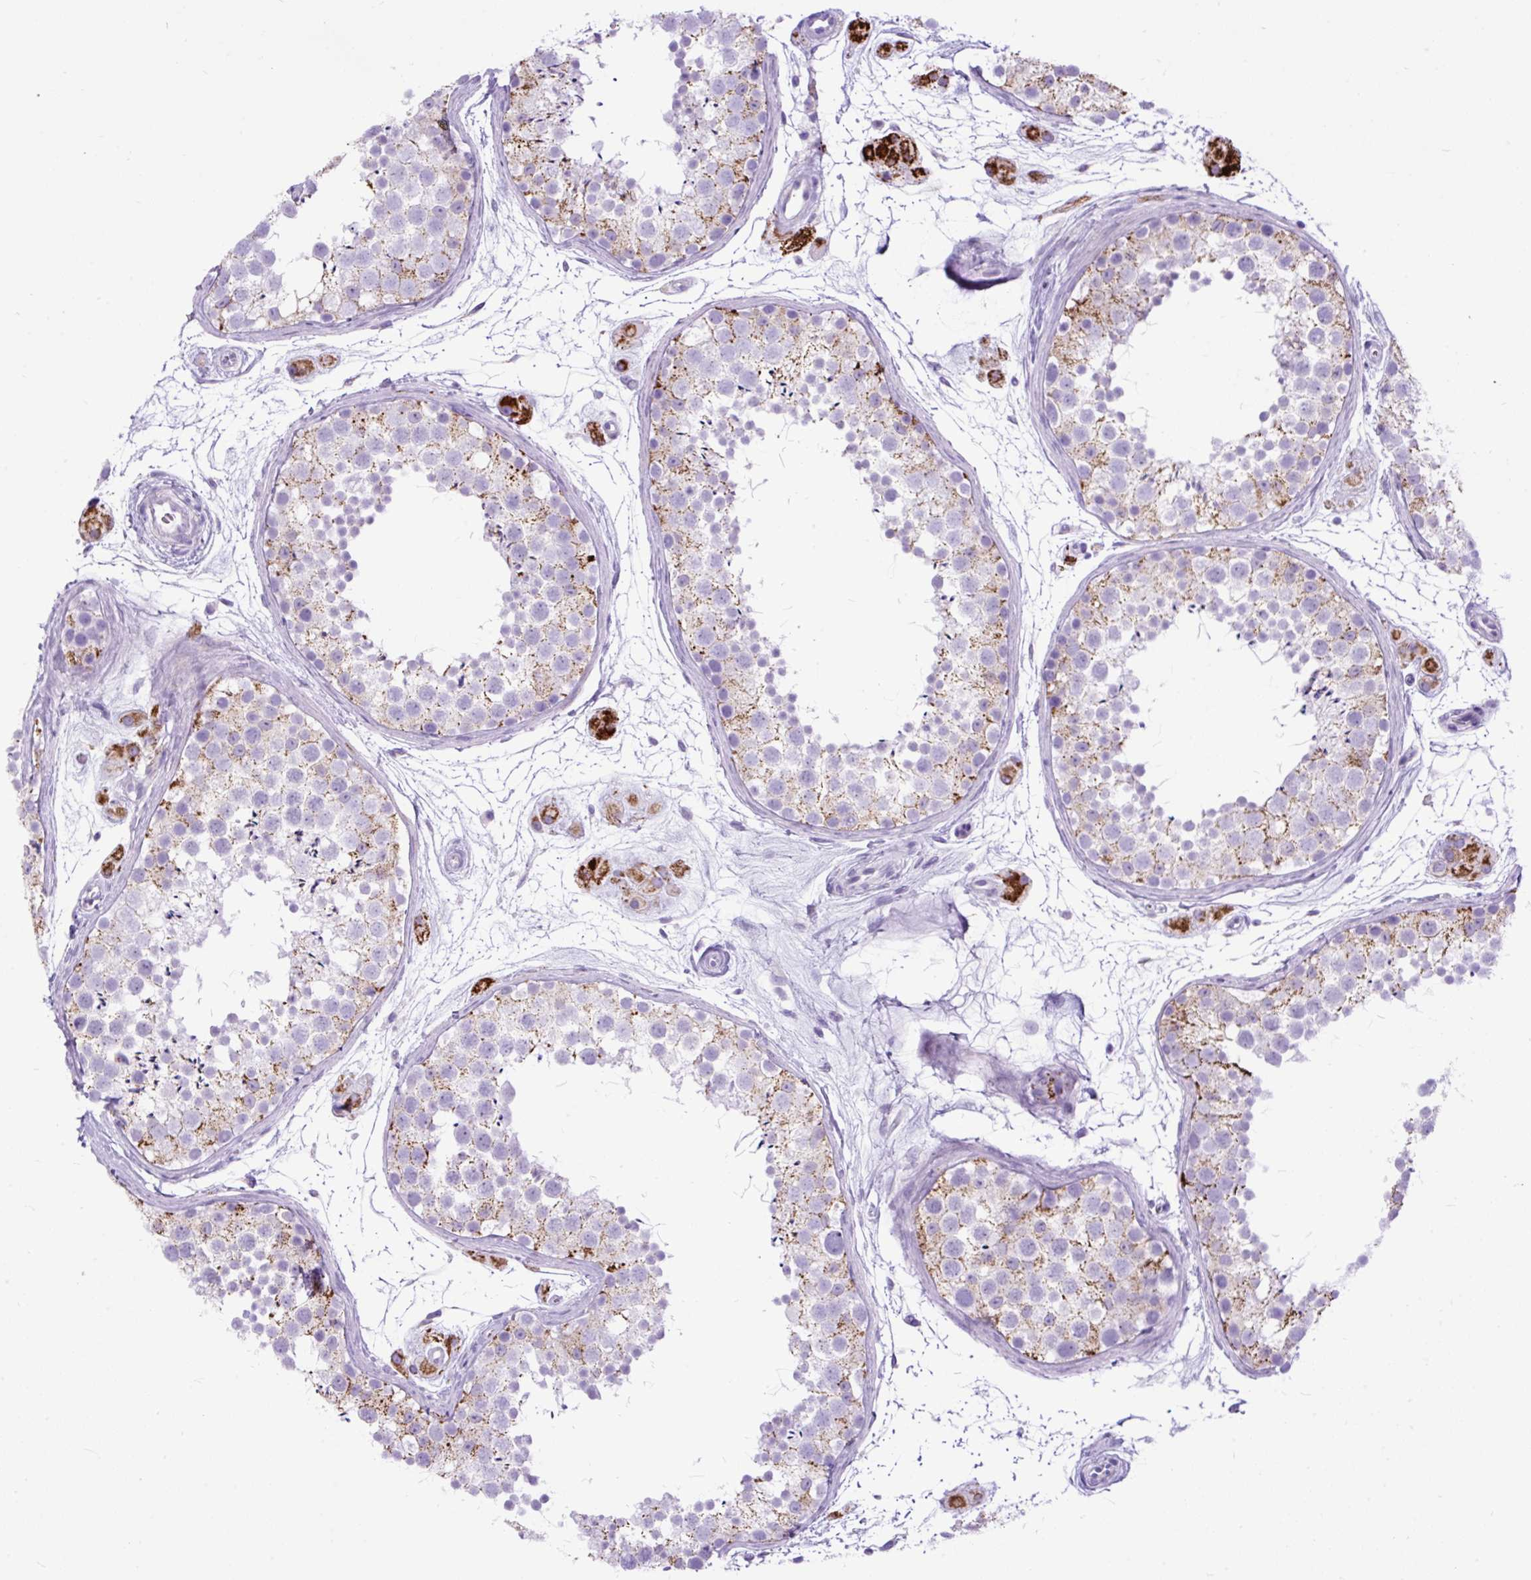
{"staining": {"intensity": "moderate", "quantity": "<25%", "location": "cytoplasmic/membranous"}, "tissue": "testis", "cell_type": "Cells in seminiferous ducts", "image_type": "normal", "snomed": [{"axis": "morphology", "description": "Normal tissue, NOS"}, {"axis": "topography", "description": "Testis"}], "caption": "A micrograph of testis stained for a protein displays moderate cytoplasmic/membranous brown staining in cells in seminiferous ducts.", "gene": "ZNF256", "patient": {"sex": "male", "age": 41}}